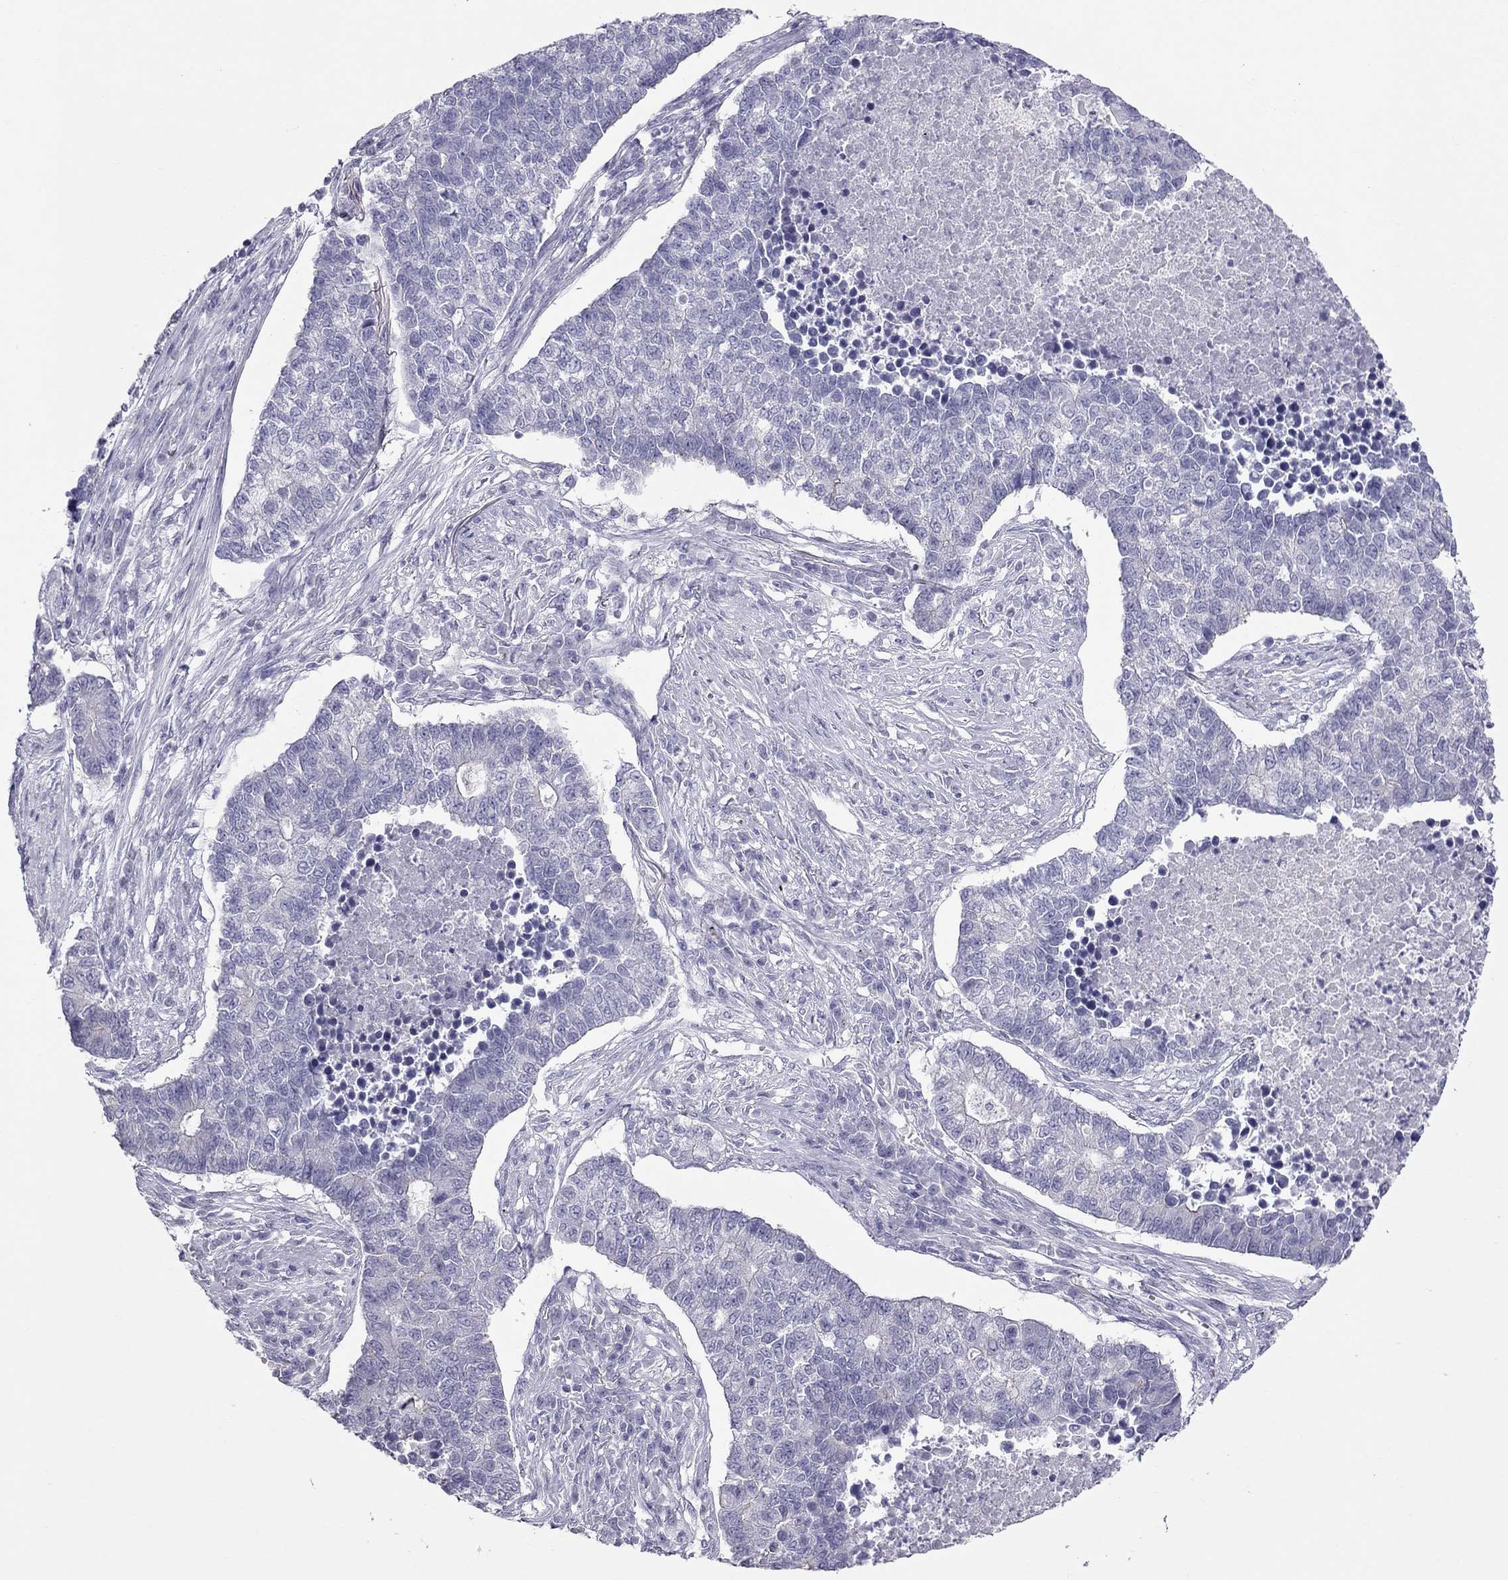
{"staining": {"intensity": "negative", "quantity": "none", "location": "none"}, "tissue": "lung cancer", "cell_type": "Tumor cells", "image_type": "cancer", "snomed": [{"axis": "morphology", "description": "Adenocarcinoma, NOS"}, {"axis": "topography", "description": "Lung"}], "caption": "Protein analysis of lung adenocarcinoma exhibits no significant staining in tumor cells.", "gene": "TEX14", "patient": {"sex": "male", "age": 57}}